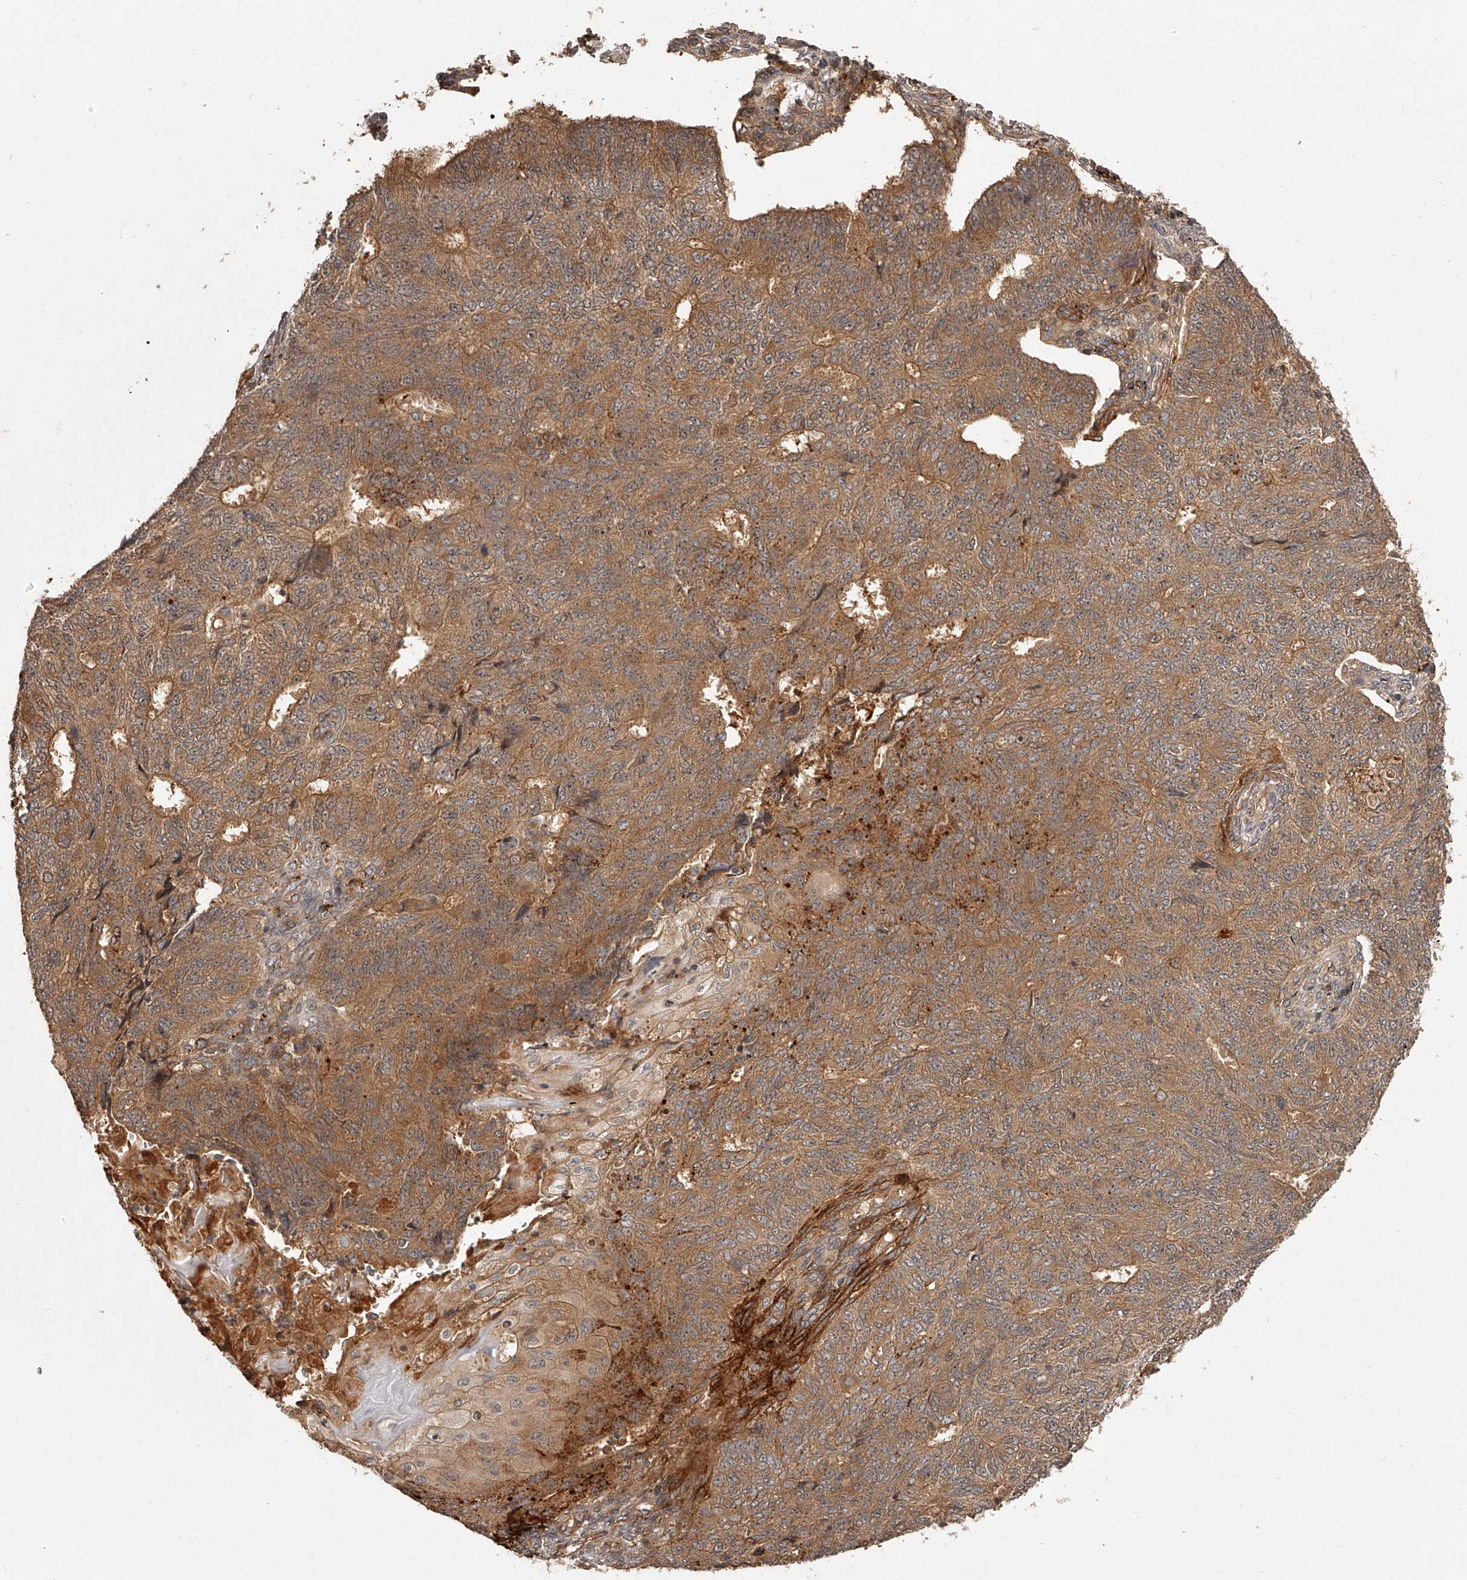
{"staining": {"intensity": "moderate", "quantity": ">75%", "location": "cytoplasmic/membranous"}, "tissue": "endometrial cancer", "cell_type": "Tumor cells", "image_type": "cancer", "snomed": [{"axis": "morphology", "description": "Adenocarcinoma, NOS"}, {"axis": "topography", "description": "Endometrium"}], "caption": "Brown immunohistochemical staining in human endometrial adenocarcinoma displays moderate cytoplasmic/membranous expression in approximately >75% of tumor cells.", "gene": "CRYZL1", "patient": {"sex": "female", "age": 32}}